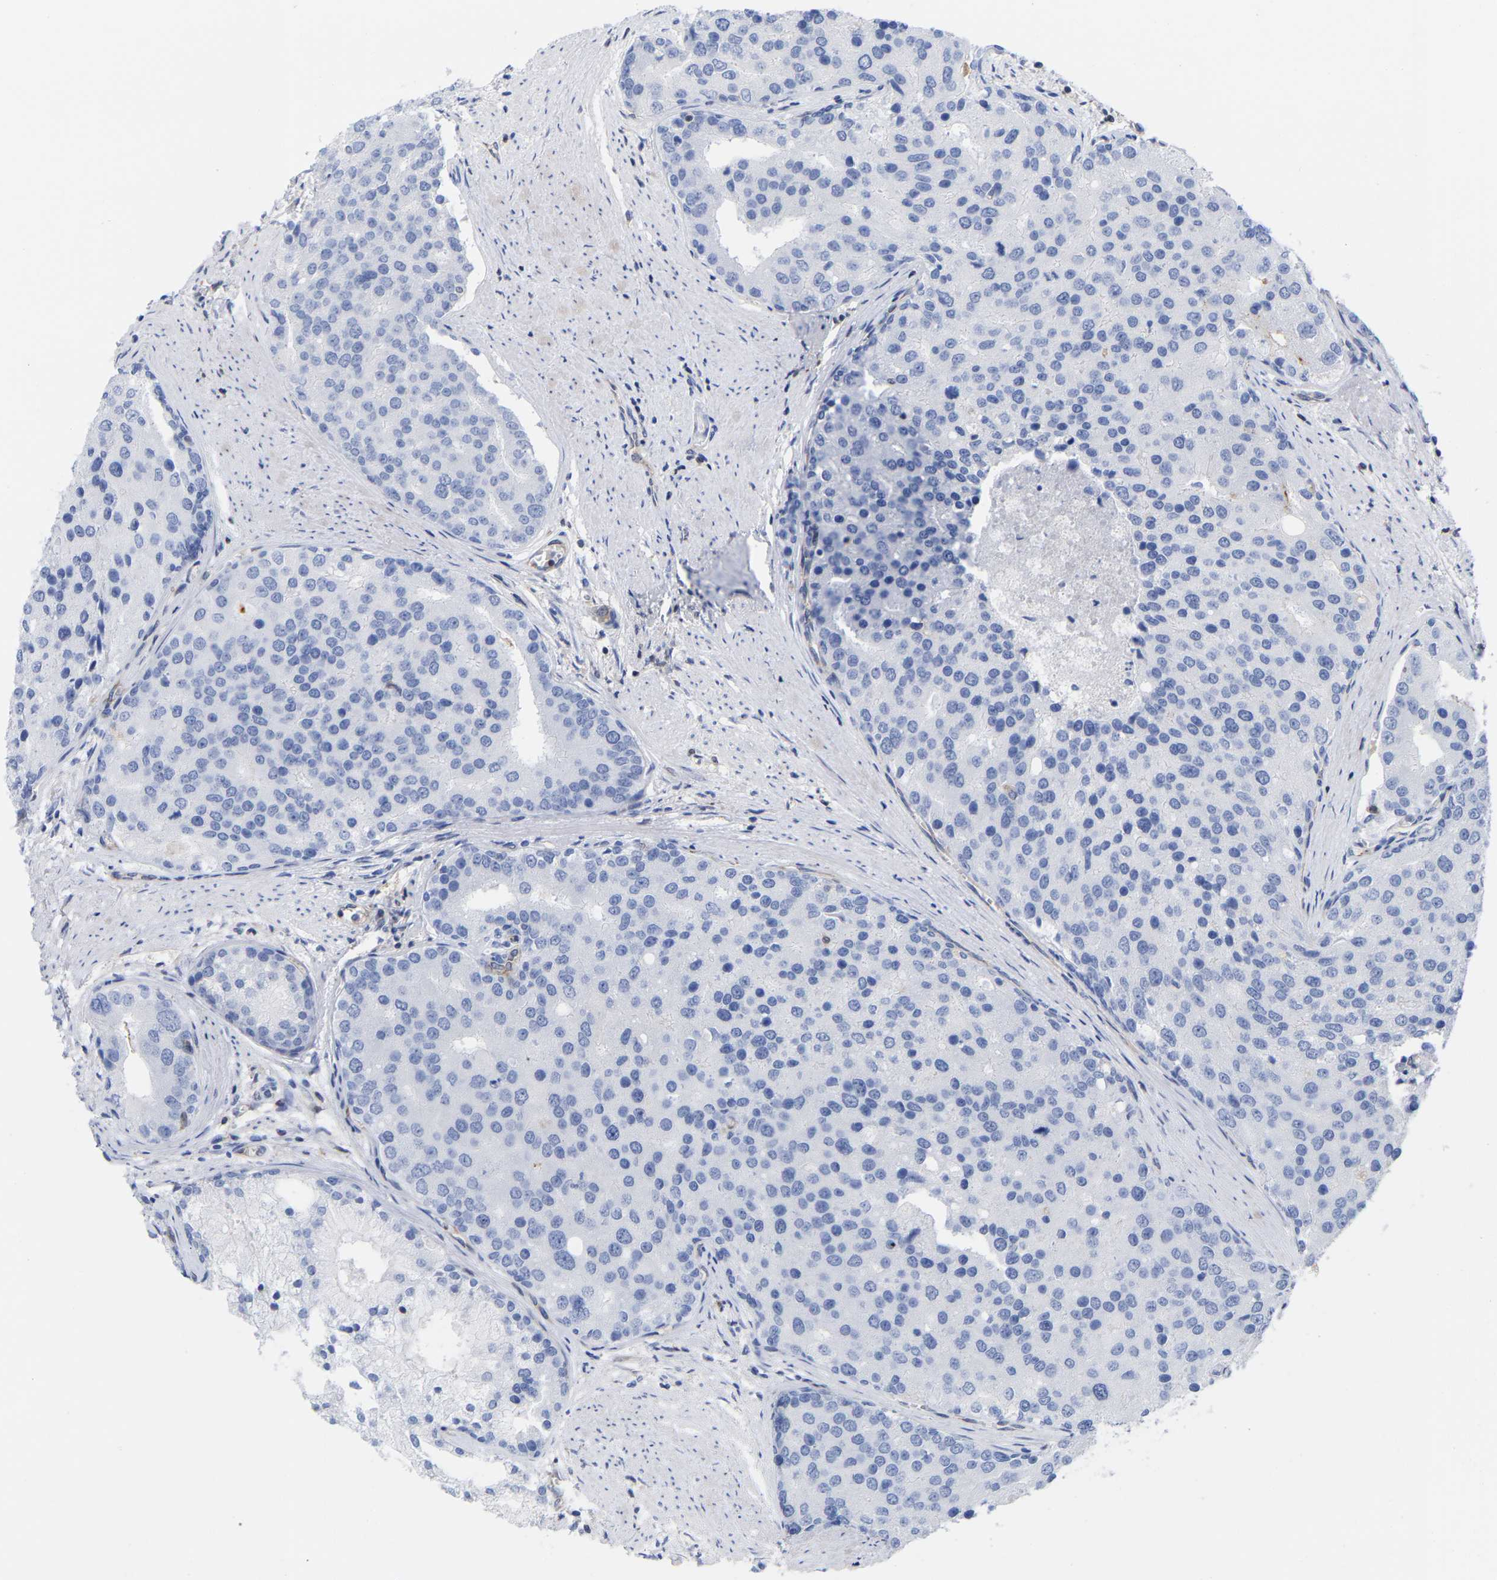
{"staining": {"intensity": "negative", "quantity": "none", "location": "none"}, "tissue": "prostate cancer", "cell_type": "Tumor cells", "image_type": "cancer", "snomed": [{"axis": "morphology", "description": "Adenocarcinoma, High grade"}, {"axis": "topography", "description": "Prostate"}], "caption": "A high-resolution image shows IHC staining of prostate cancer, which displays no significant staining in tumor cells. Brightfield microscopy of IHC stained with DAB (3,3'-diaminobenzidine) (brown) and hematoxylin (blue), captured at high magnification.", "gene": "GIMAP4", "patient": {"sex": "male", "age": 50}}